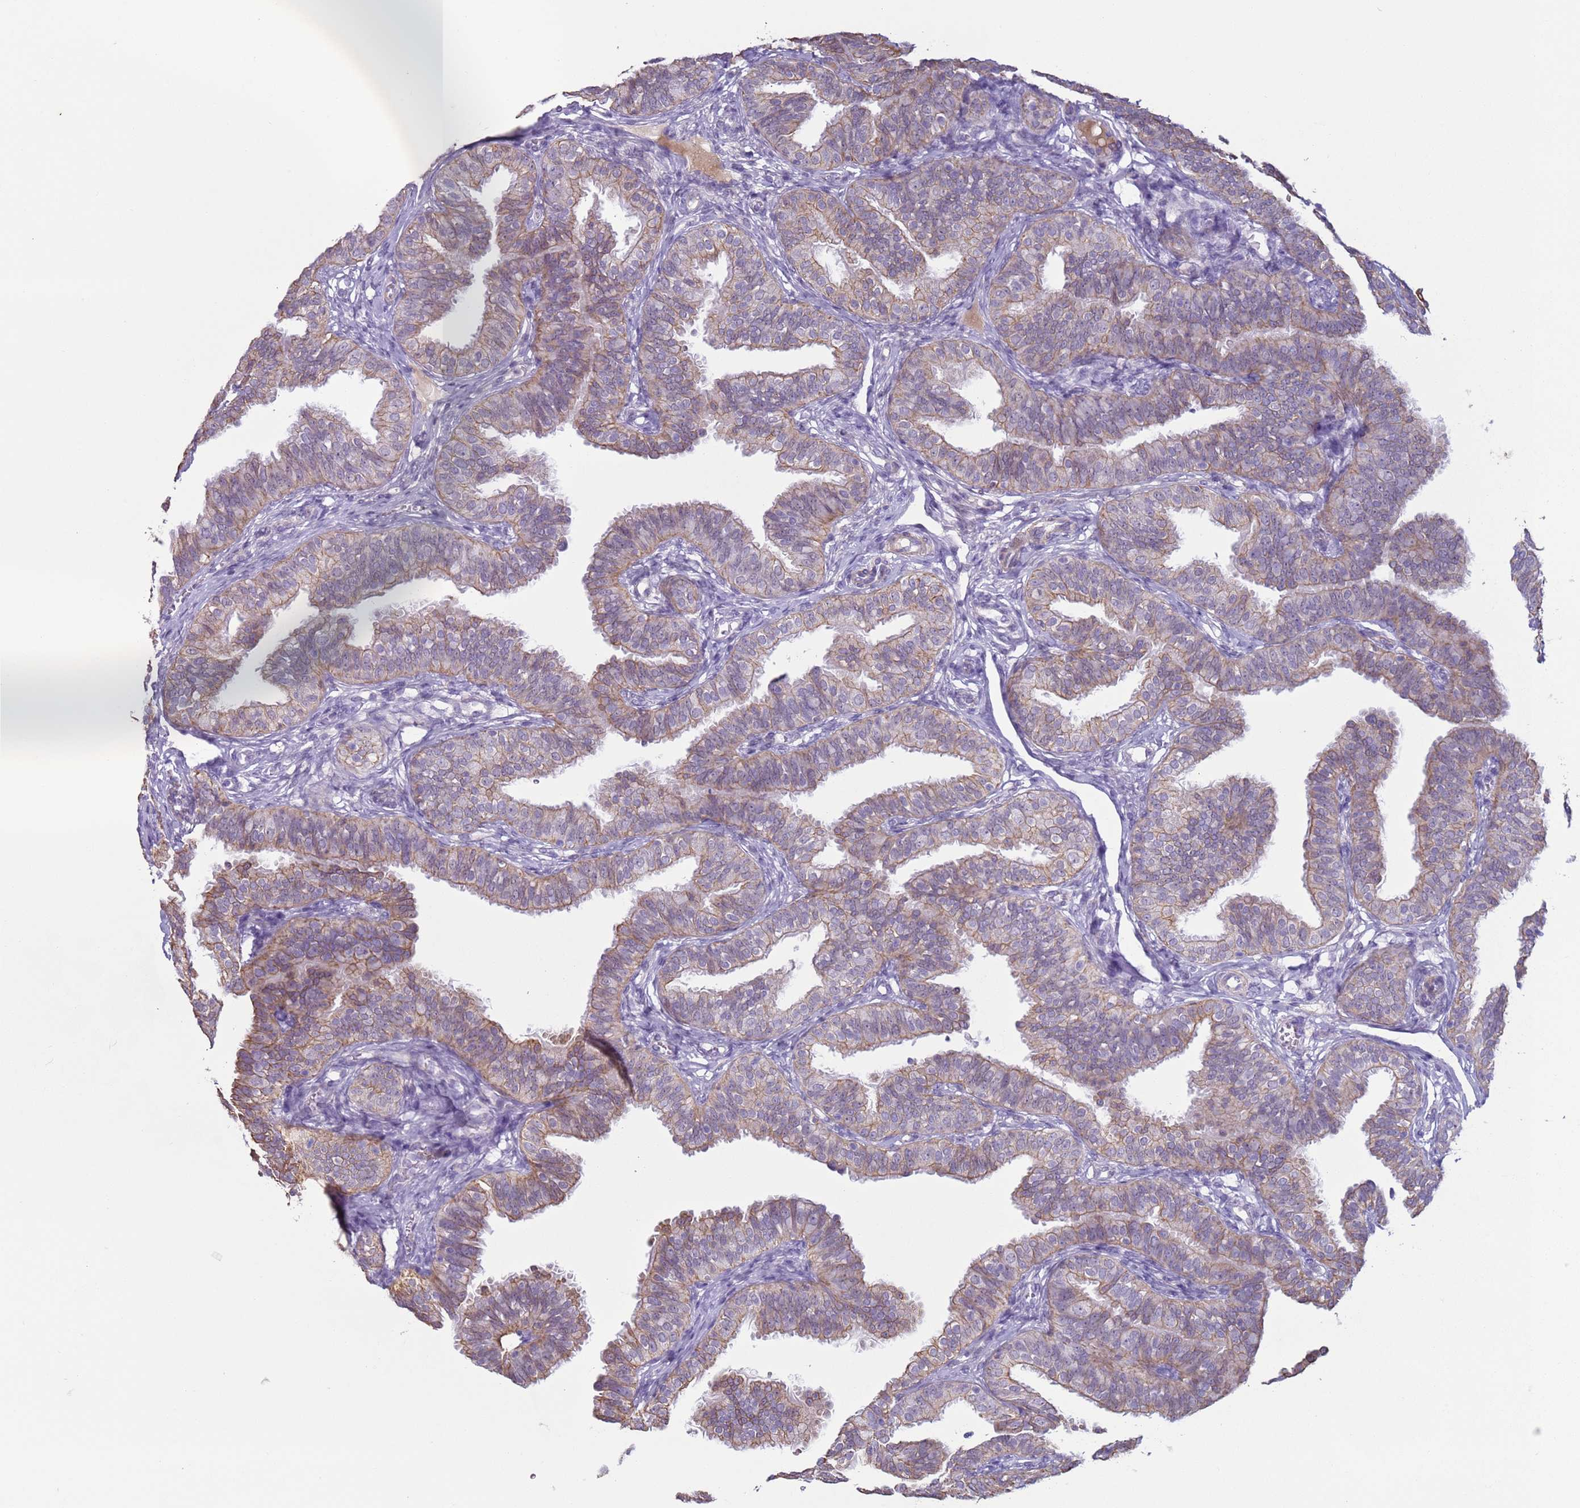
{"staining": {"intensity": "moderate", "quantity": "25%-75%", "location": "cytoplasmic/membranous"}, "tissue": "fallopian tube", "cell_type": "Glandular cells", "image_type": "normal", "snomed": [{"axis": "morphology", "description": "Normal tissue, NOS"}, {"axis": "topography", "description": "Fallopian tube"}], "caption": "Immunohistochemical staining of benign fallopian tube demonstrates medium levels of moderate cytoplasmic/membranous positivity in about 25%-75% of glandular cells.", "gene": "NPAP1", "patient": {"sex": "female", "age": 35}}